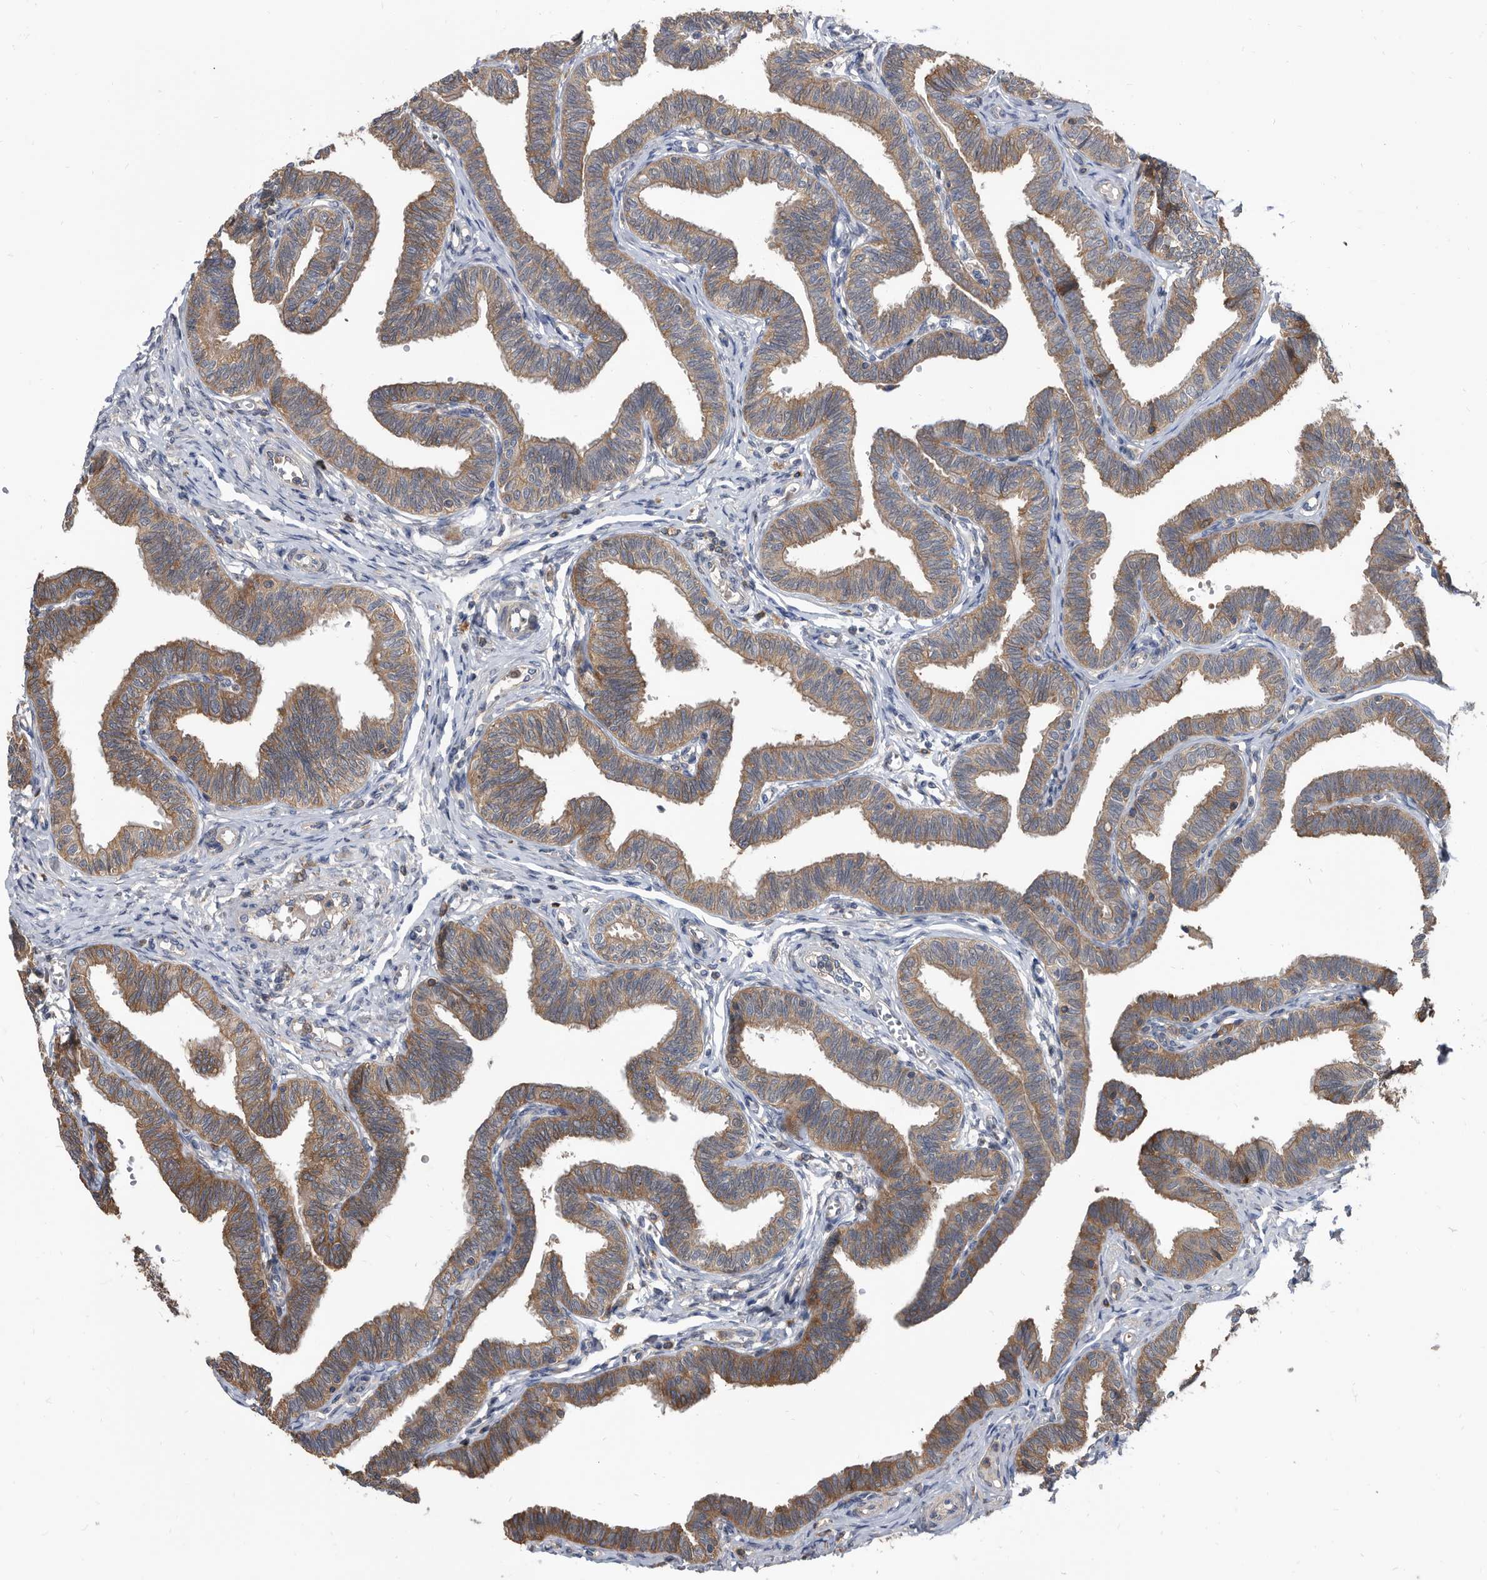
{"staining": {"intensity": "moderate", "quantity": ">75%", "location": "cytoplasmic/membranous"}, "tissue": "fallopian tube", "cell_type": "Glandular cells", "image_type": "normal", "snomed": [{"axis": "morphology", "description": "Normal tissue, NOS"}, {"axis": "topography", "description": "Fallopian tube"}, {"axis": "topography", "description": "Ovary"}], "caption": "This photomicrograph exhibits immunohistochemistry (IHC) staining of normal fallopian tube, with medium moderate cytoplasmic/membranous expression in approximately >75% of glandular cells.", "gene": "APEH", "patient": {"sex": "female", "age": 23}}